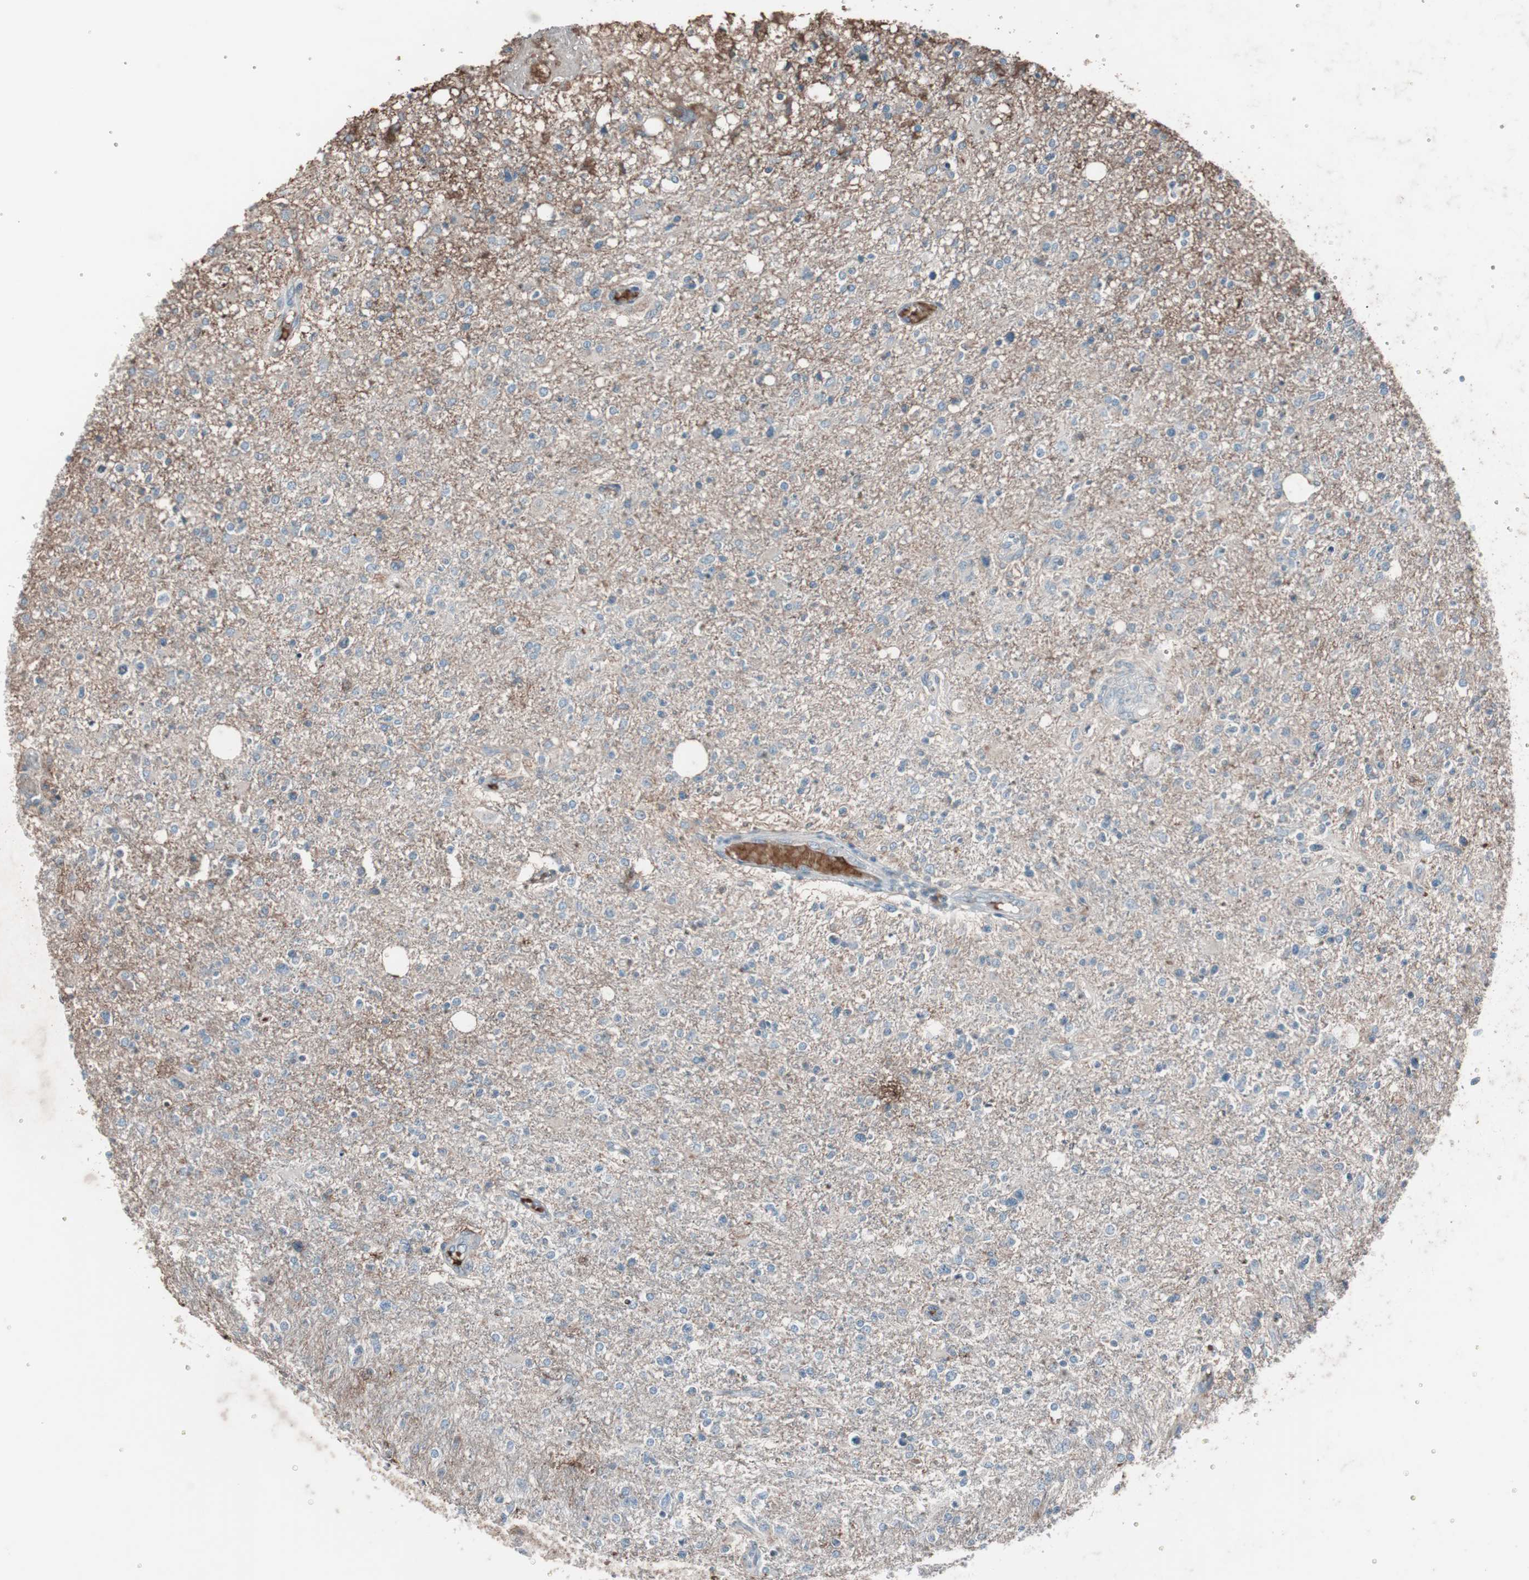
{"staining": {"intensity": "weak", "quantity": "25%-75%", "location": "cytoplasmic/membranous"}, "tissue": "glioma", "cell_type": "Tumor cells", "image_type": "cancer", "snomed": [{"axis": "morphology", "description": "Glioma, malignant, High grade"}, {"axis": "topography", "description": "Cerebral cortex"}], "caption": "This histopathology image exhibits high-grade glioma (malignant) stained with immunohistochemistry to label a protein in brown. The cytoplasmic/membranous of tumor cells show weak positivity for the protein. Nuclei are counter-stained blue.", "gene": "GRB7", "patient": {"sex": "male", "age": 76}}